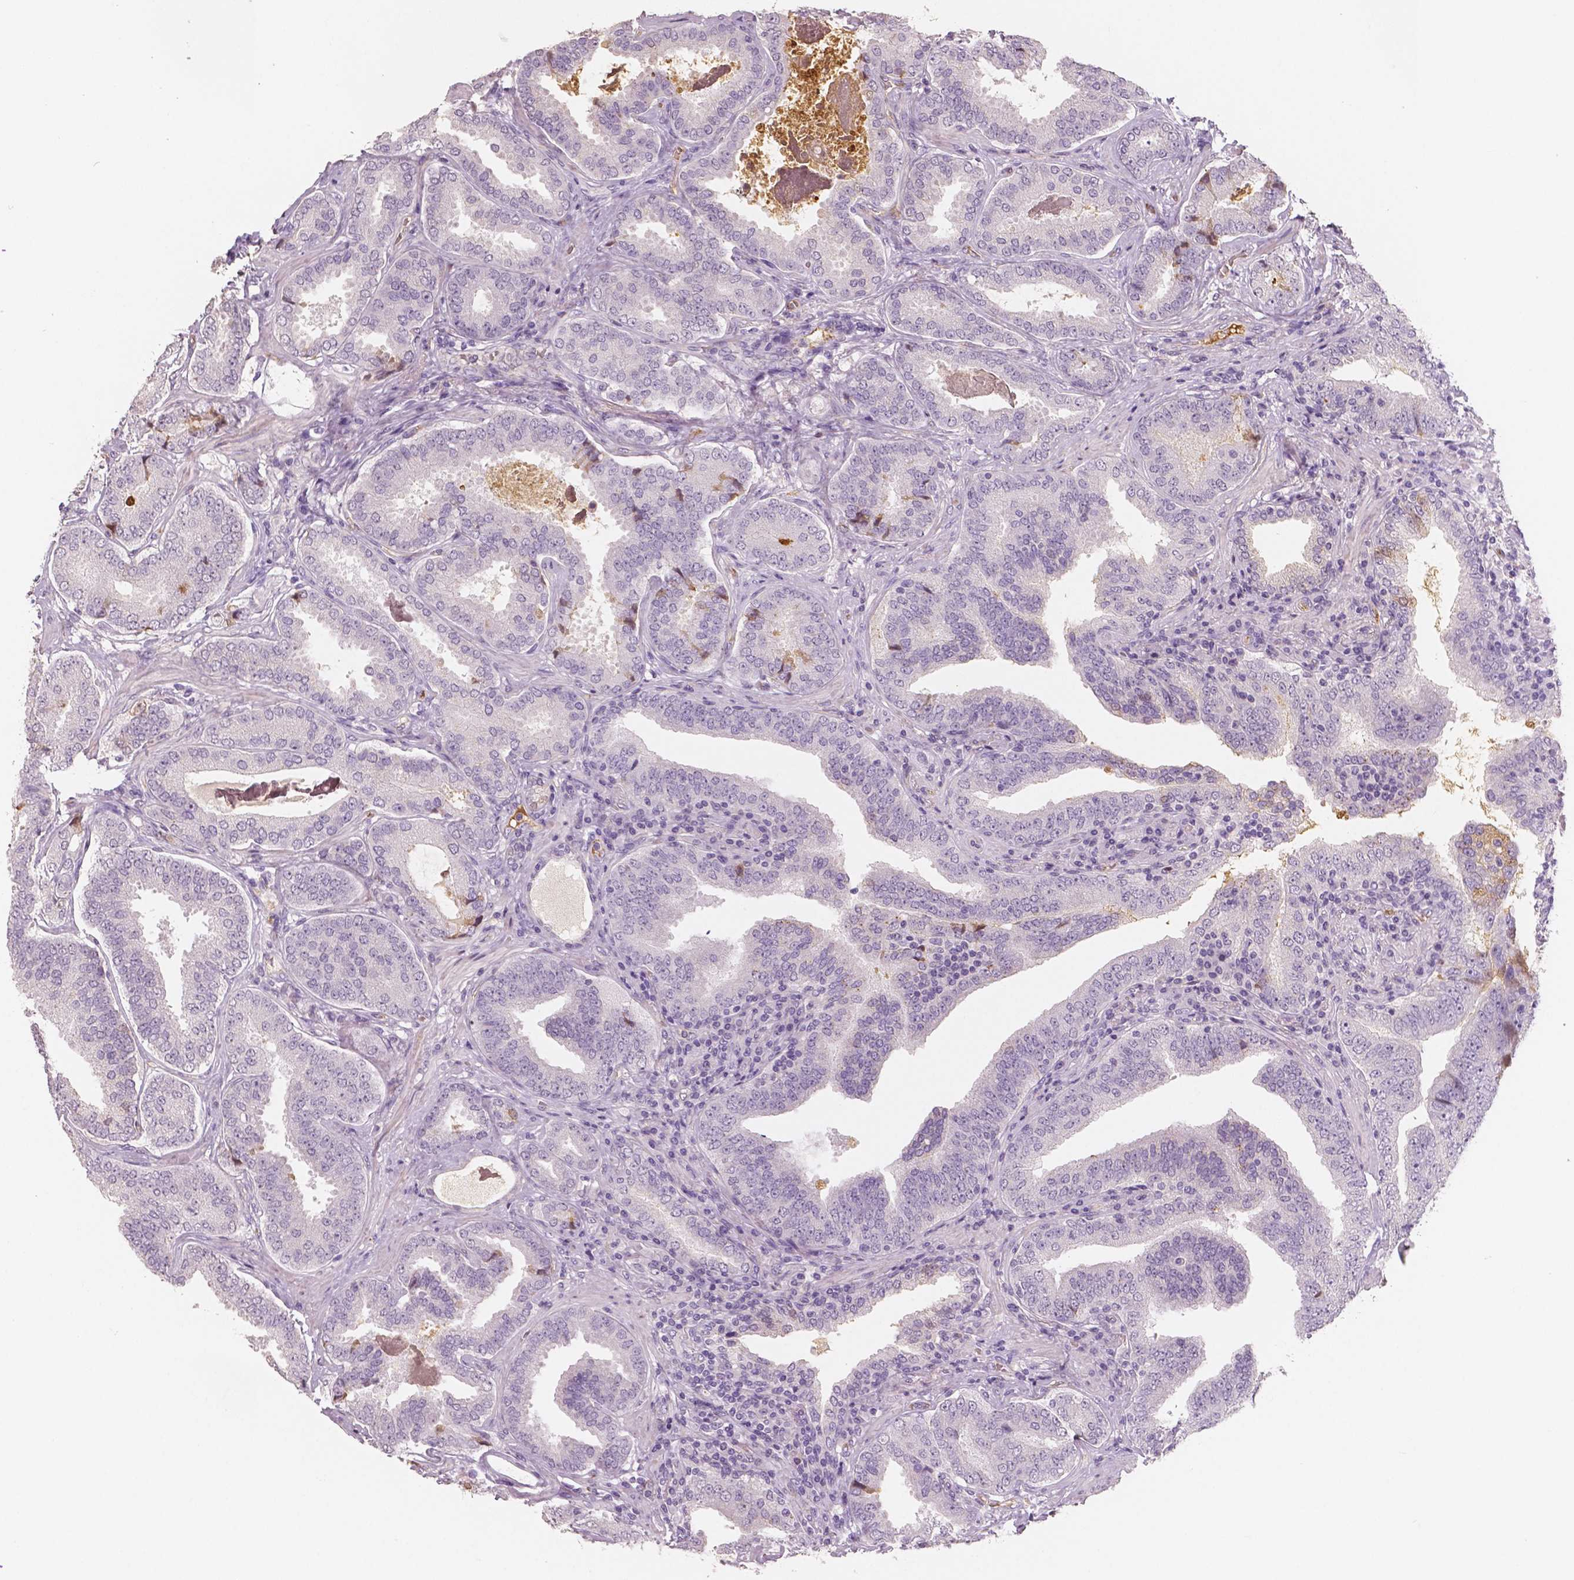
{"staining": {"intensity": "negative", "quantity": "none", "location": "none"}, "tissue": "prostate cancer", "cell_type": "Tumor cells", "image_type": "cancer", "snomed": [{"axis": "morphology", "description": "Adenocarcinoma, NOS"}, {"axis": "topography", "description": "Prostate"}], "caption": "Tumor cells show no significant positivity in prostate cancer.", "gene": "APOA4", "patient": {"sex": "male", "age": 64}}